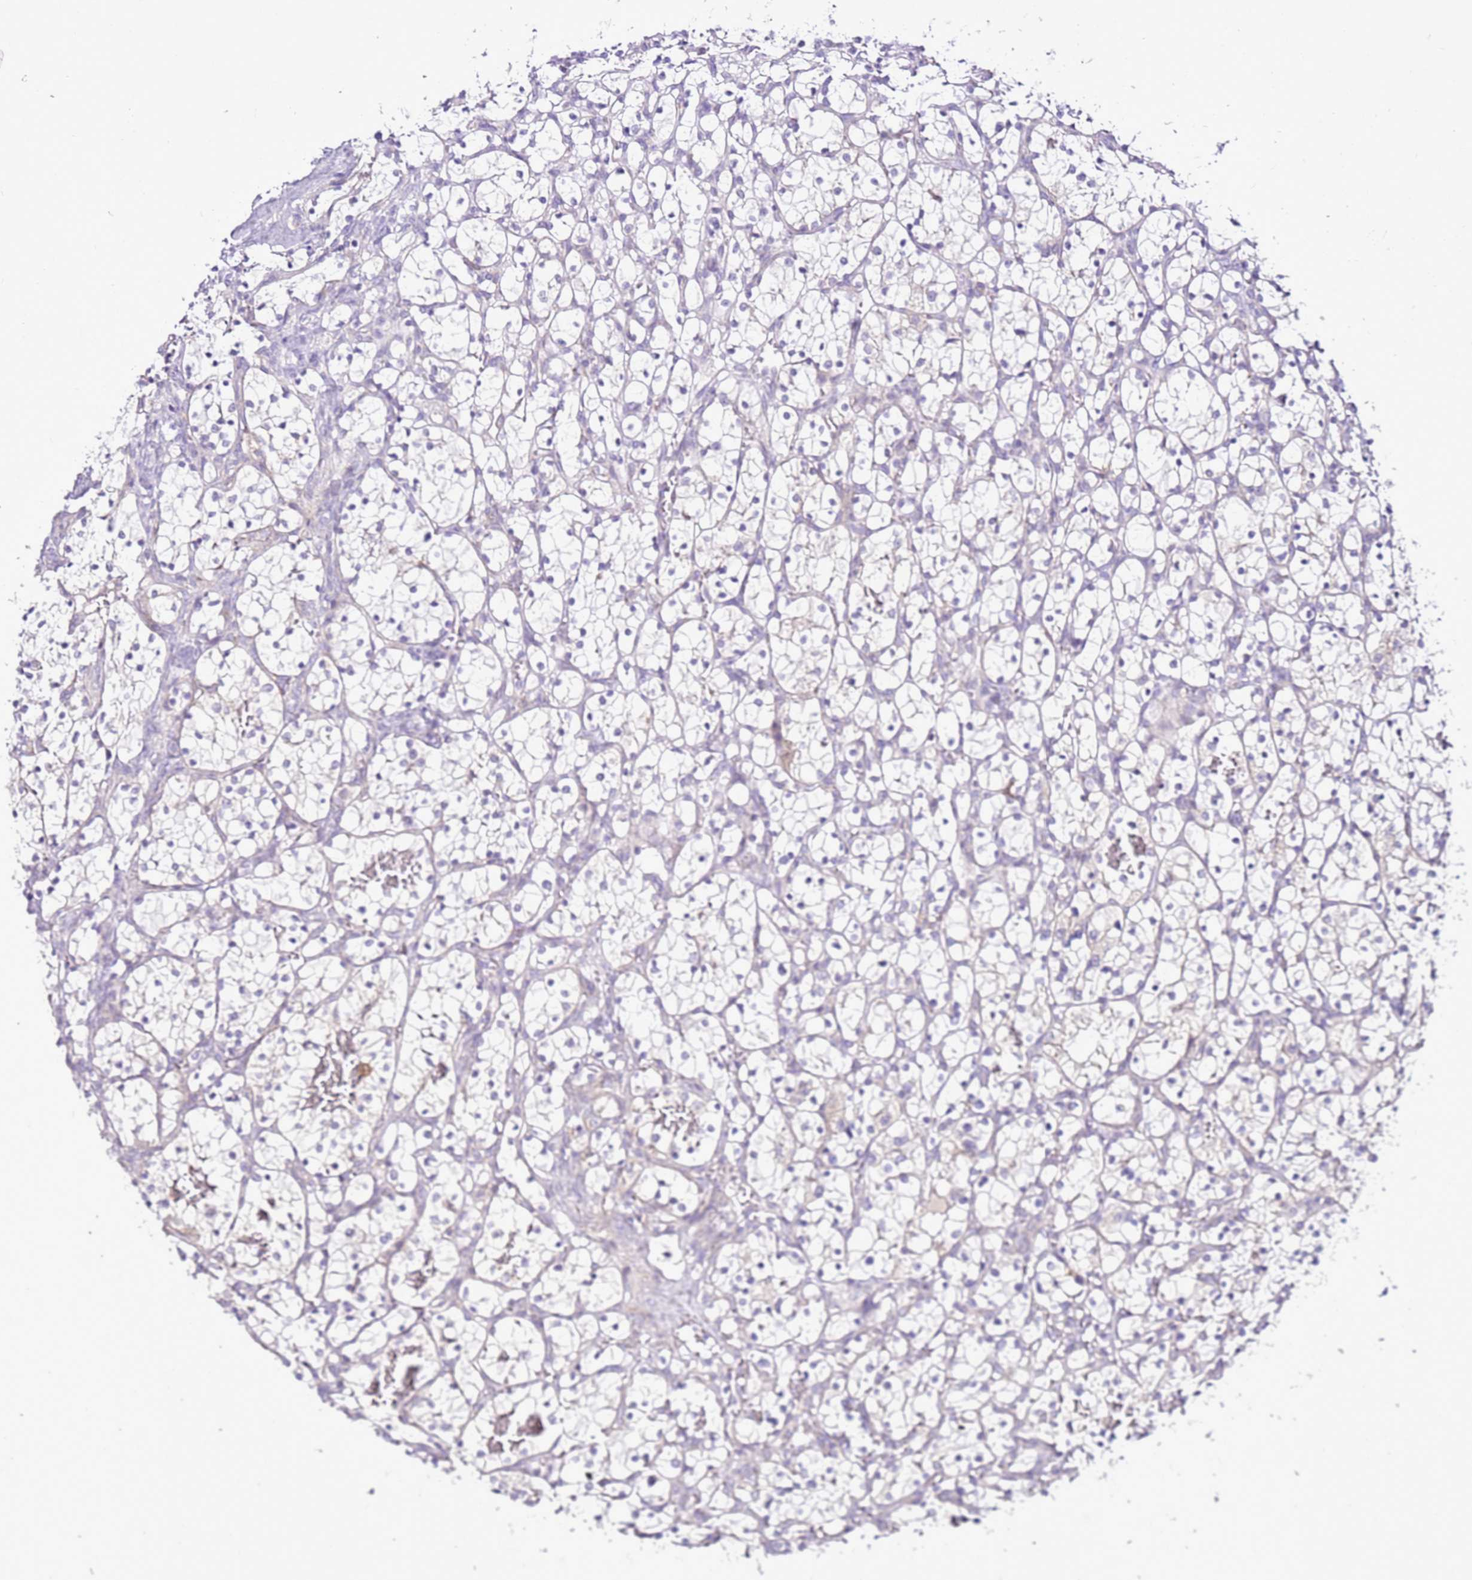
{"staining": {"intensity": "negative", "quantity": "none", "location": "none"}, "tissue": "renal cancer", "cell_type": "Tumor cells", "image_type": "cancer", "snomed": [{"axis": "morphology", "description": "Adenocarcinoma, NOS"}, {"axis": "topography", "description": "Kidney"}], "caption": "The image displays no staining of tumor cells in adenocarcinoma (renal).", "gene": "MRPL36", "patient": {"sex": "female", "age": 69}}